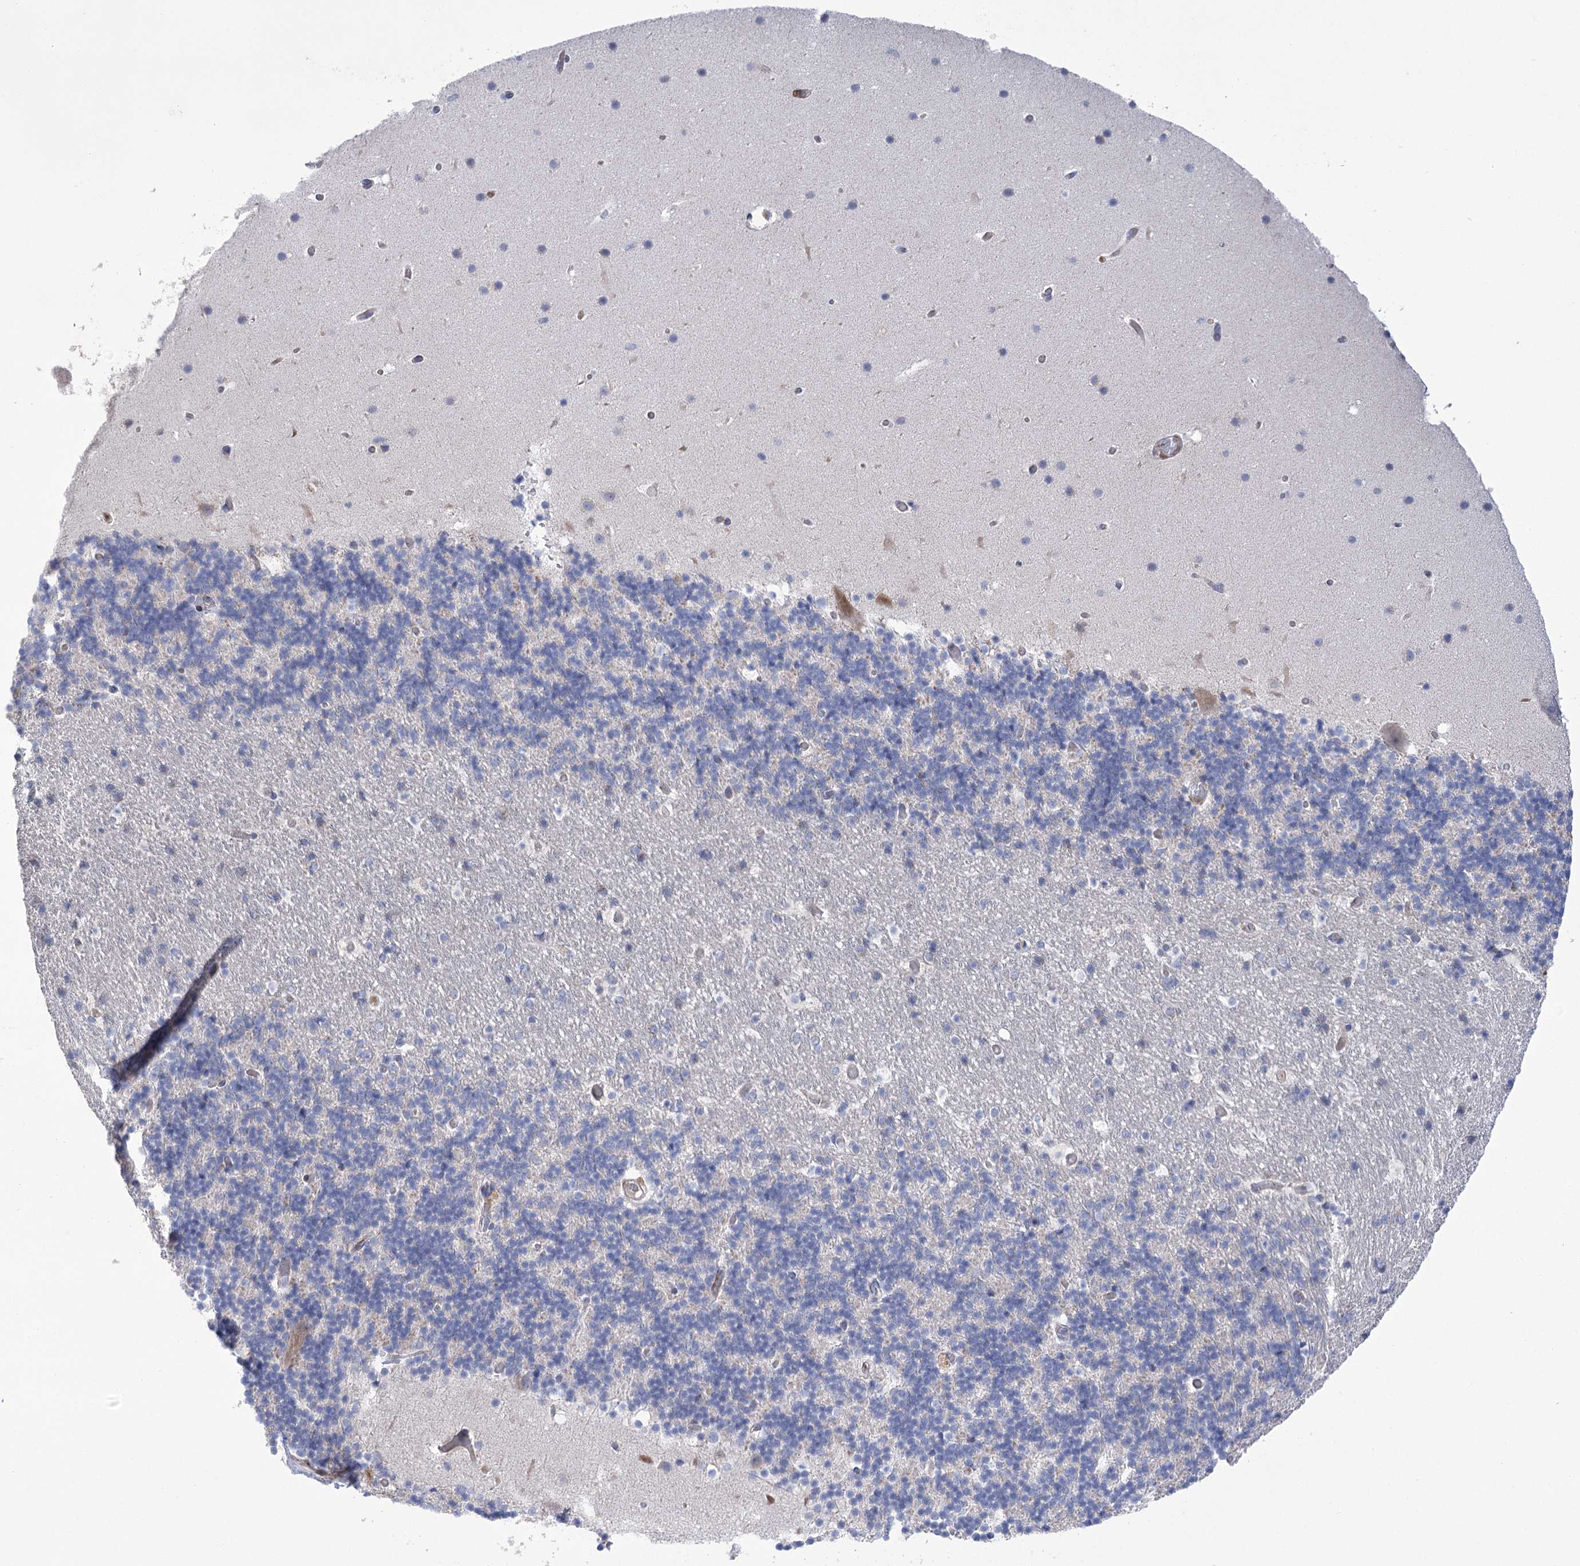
{"staining": {"intensity": "negative", "quantity": "none", "location": "none"}, "tissue": "cerebellum", "cell_type": "Cells in granular layer", "image_type": "normal", "snomed": [{"axis": "morphology", "description": "Normal tissue, NOS"}, {"axis": "topography", "description": "Cerebellum"}], "caption": "Immunohistochemical staining of normal cerebellum displays no significant expression in cells in granular layer. The staining was performed using DAB (3,3'-diaminobenzidine) to visualize the protein expression in brown, while the nuclei were stained in blue with hematoxylin (Magnification: 20x).", "gene": "NME7", "patient": {"sex": "male", "age": 57}}